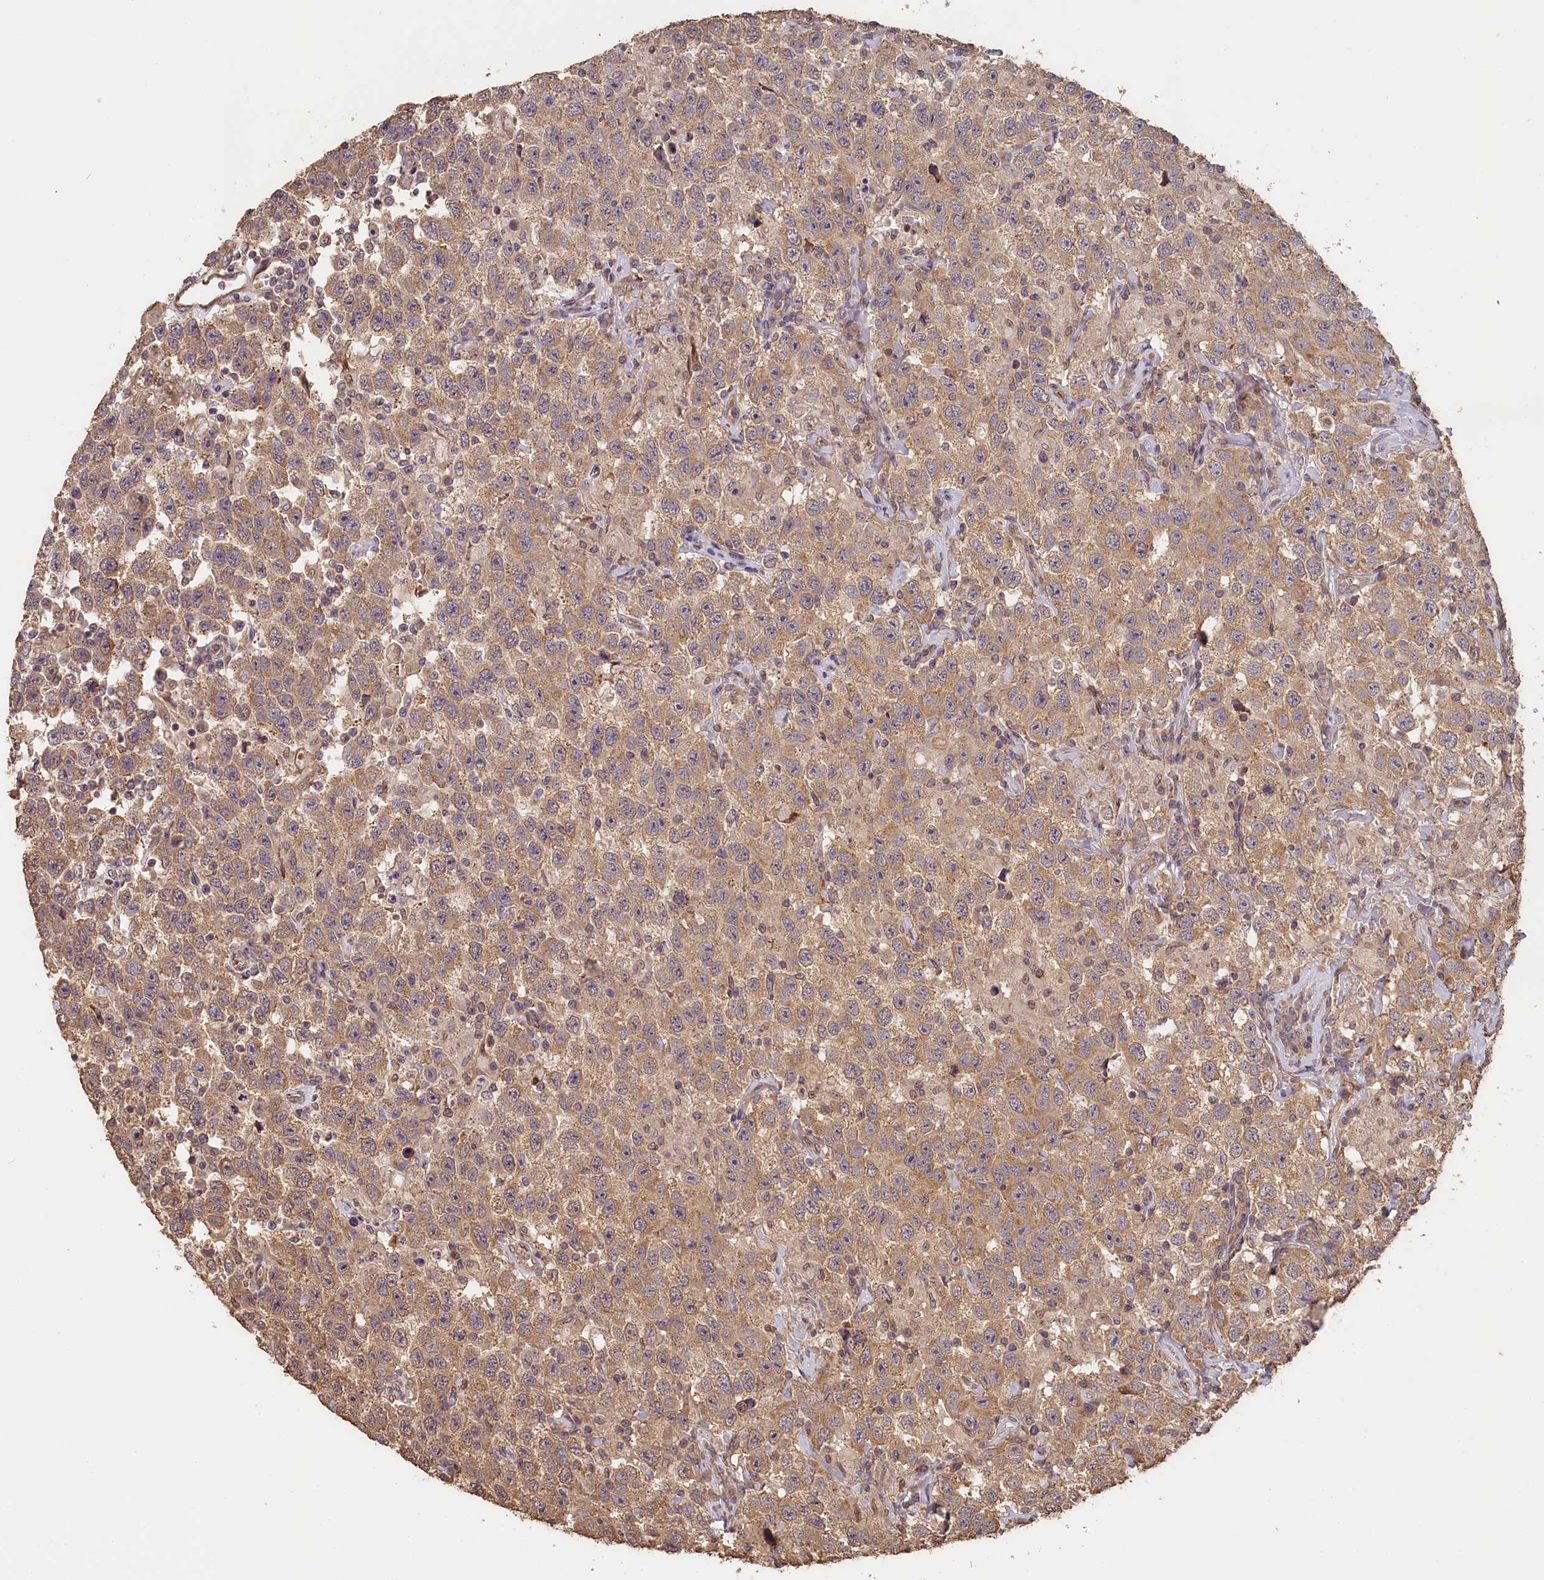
{"staining": {"intensity": "moderate", "quantity": ">75%", "location": "cytoplasmic/membranous"}, "tissue": "testis cancer", "cell_type": "Tumor cells", "image_type": "cancer", "snomed": [{"axis": "morphology", "description": "Seminoma, NOS"}, {"axis": "topography", "description": "Testis"}], "caption": "This histopathology image demonstrates immunohistochemistry staining of testis cancer, with medium moderate cytoplasmic/membranous positivity in about >75% of tumor cells.", "gene": "STX16", "patient": {"sex": "male", "age": 41}}